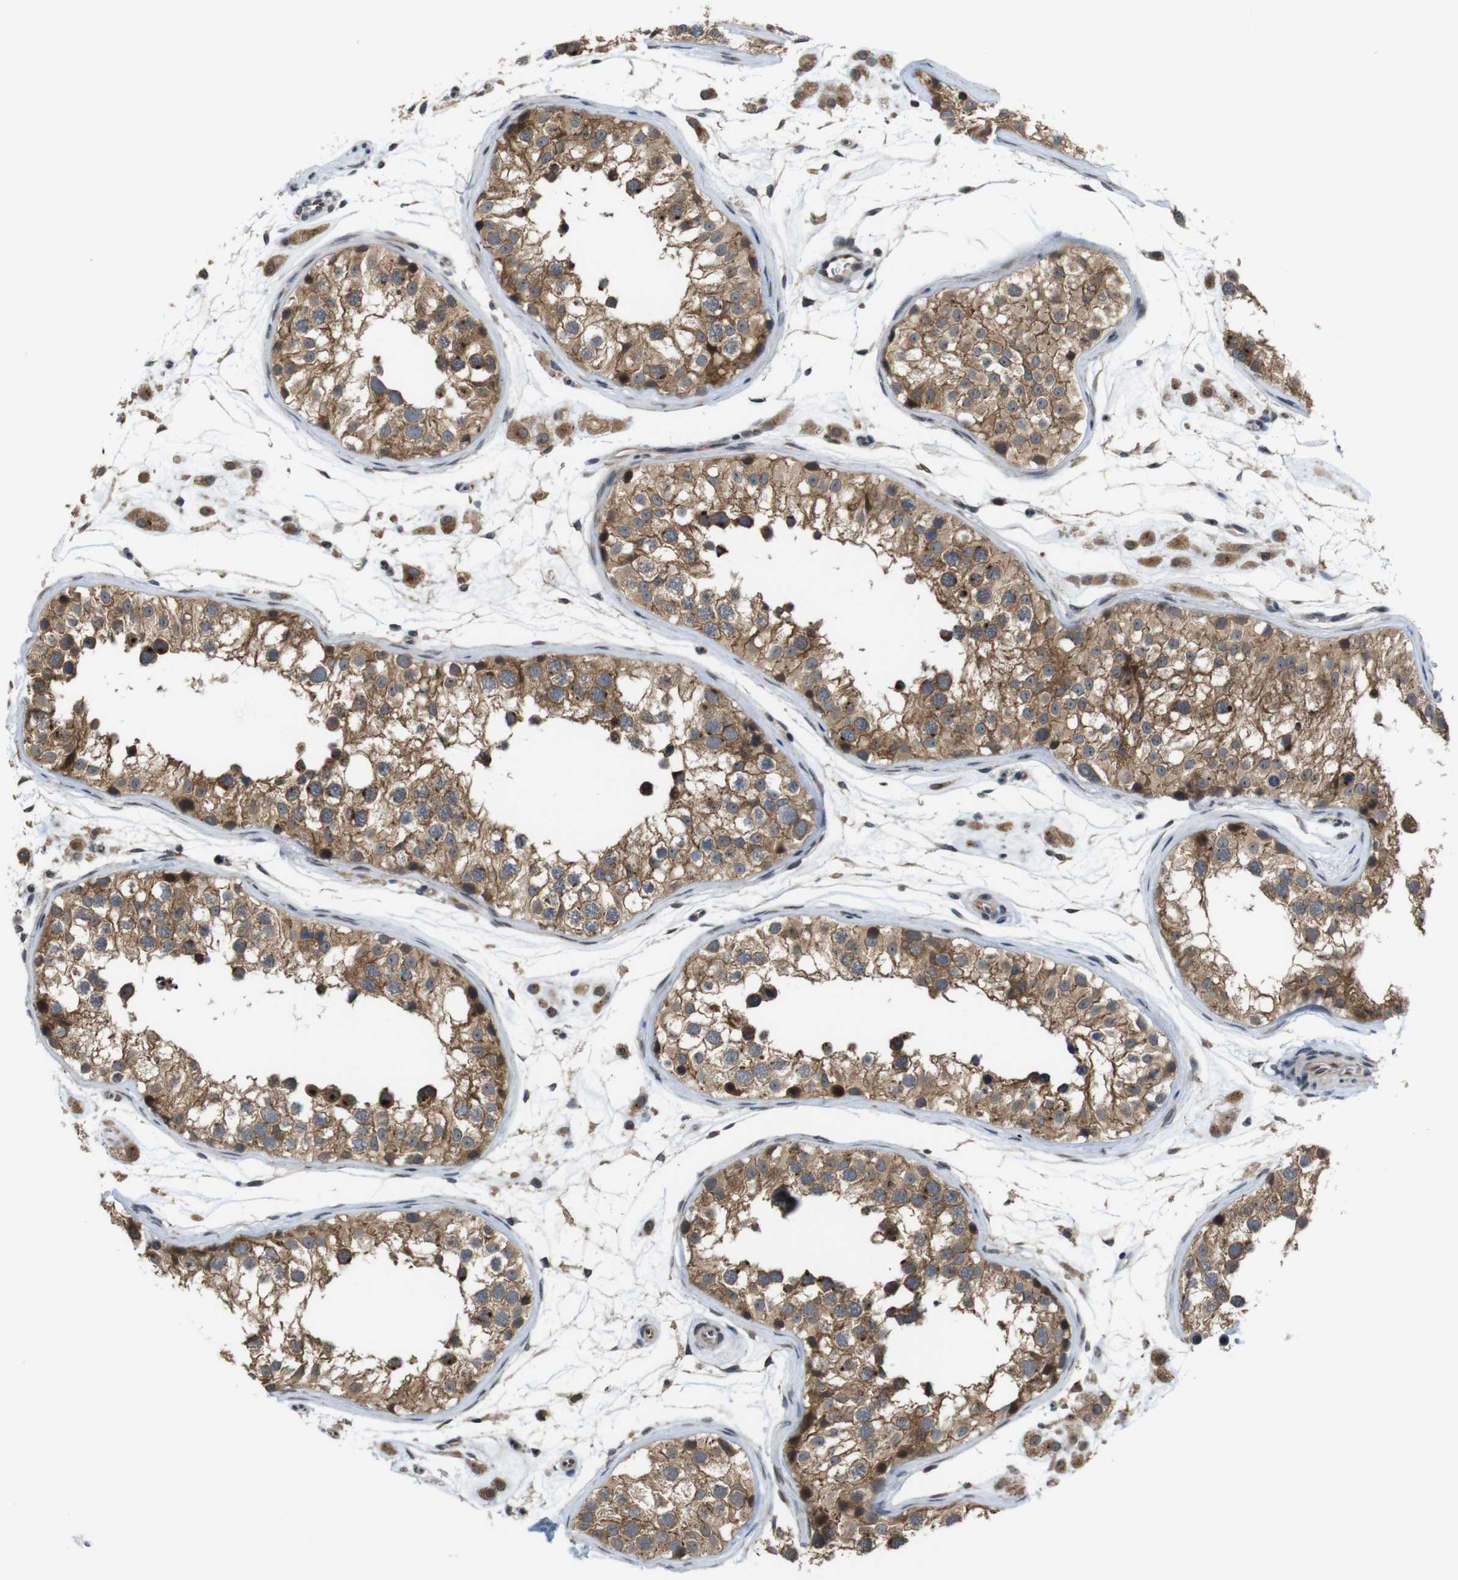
{"staining": {"intensity": "moderate", "quantity": ">75%", "location": "cytoplasmic/membranous"}, "tissue": "testis", "cell_type": "Cells in seminiferous ducts", "image_type": "normal", "snomed": [{"axis": "morphology", "description": "Normal tissue, NOS"}, {"axis": "morphology", "description": "Adenocarcinoma, metastatic, NOS"}, {"axis": "topography", "description": "Testis"}], "caption": "Approximately >75% of cells in seminiferous ducts in benign testis display moderate cytoplasmic/membranous protein staining as visualized by brown immunohistochemical staining.", "gene": "EFCAB14", "patient": {"sex": "male", "age": 26}}